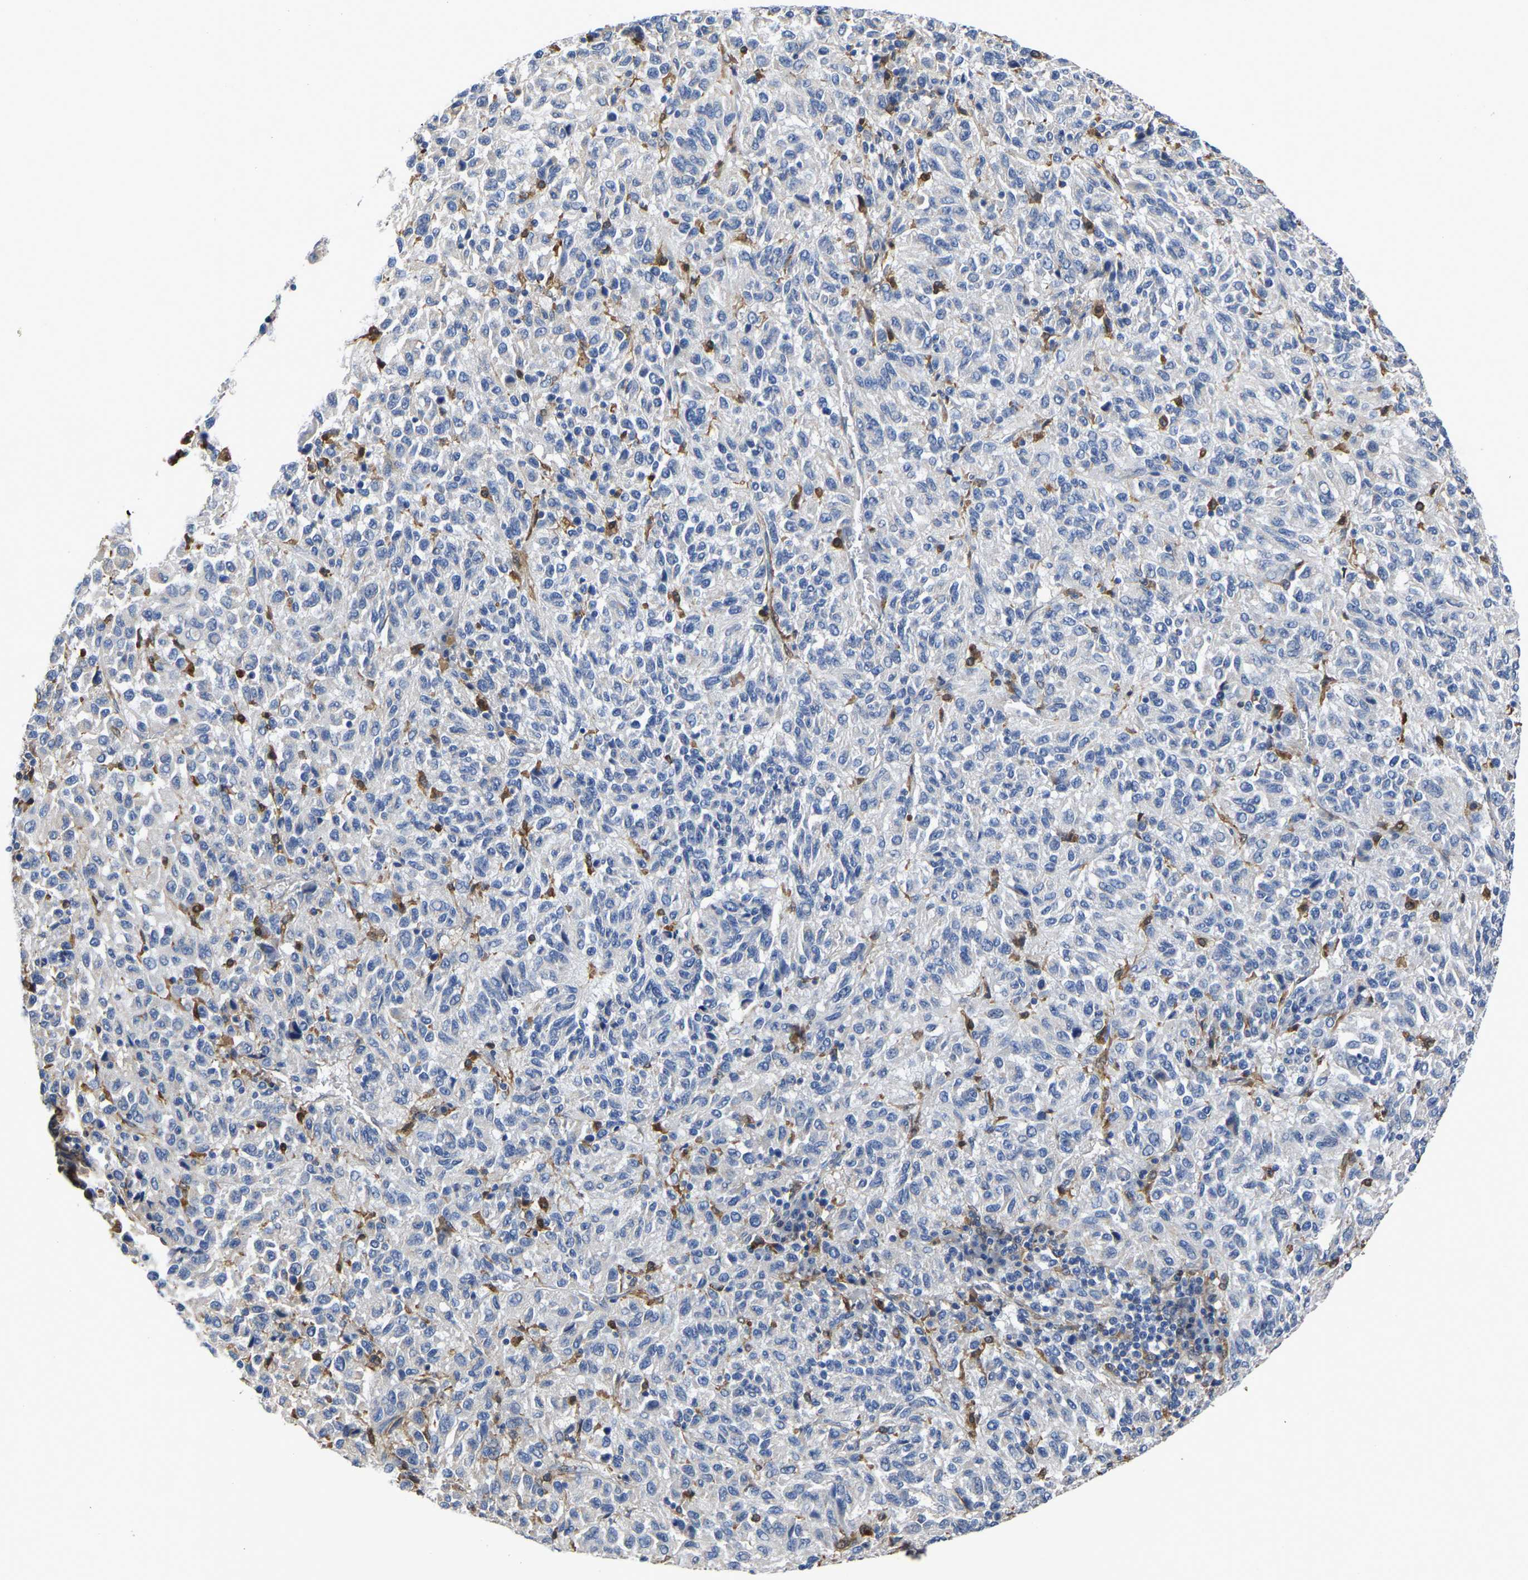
{"staining": {"intensity": "negative", "quantity": "none", "location": "none"}, "tissue": "melanoma", "cell_type": "Tumor cells", "image_type": "cancer", "snomed": [{"axis": "morphology", "description": "Malignant melanoma, Metastatic site"}, {"axis": "topography", "description": "Lung"}], "caption": "An image of human melanoma is negative for staining in tumor cells.", "gene": "ATG2B", "patient": {"sex": "male", "age": 64}}